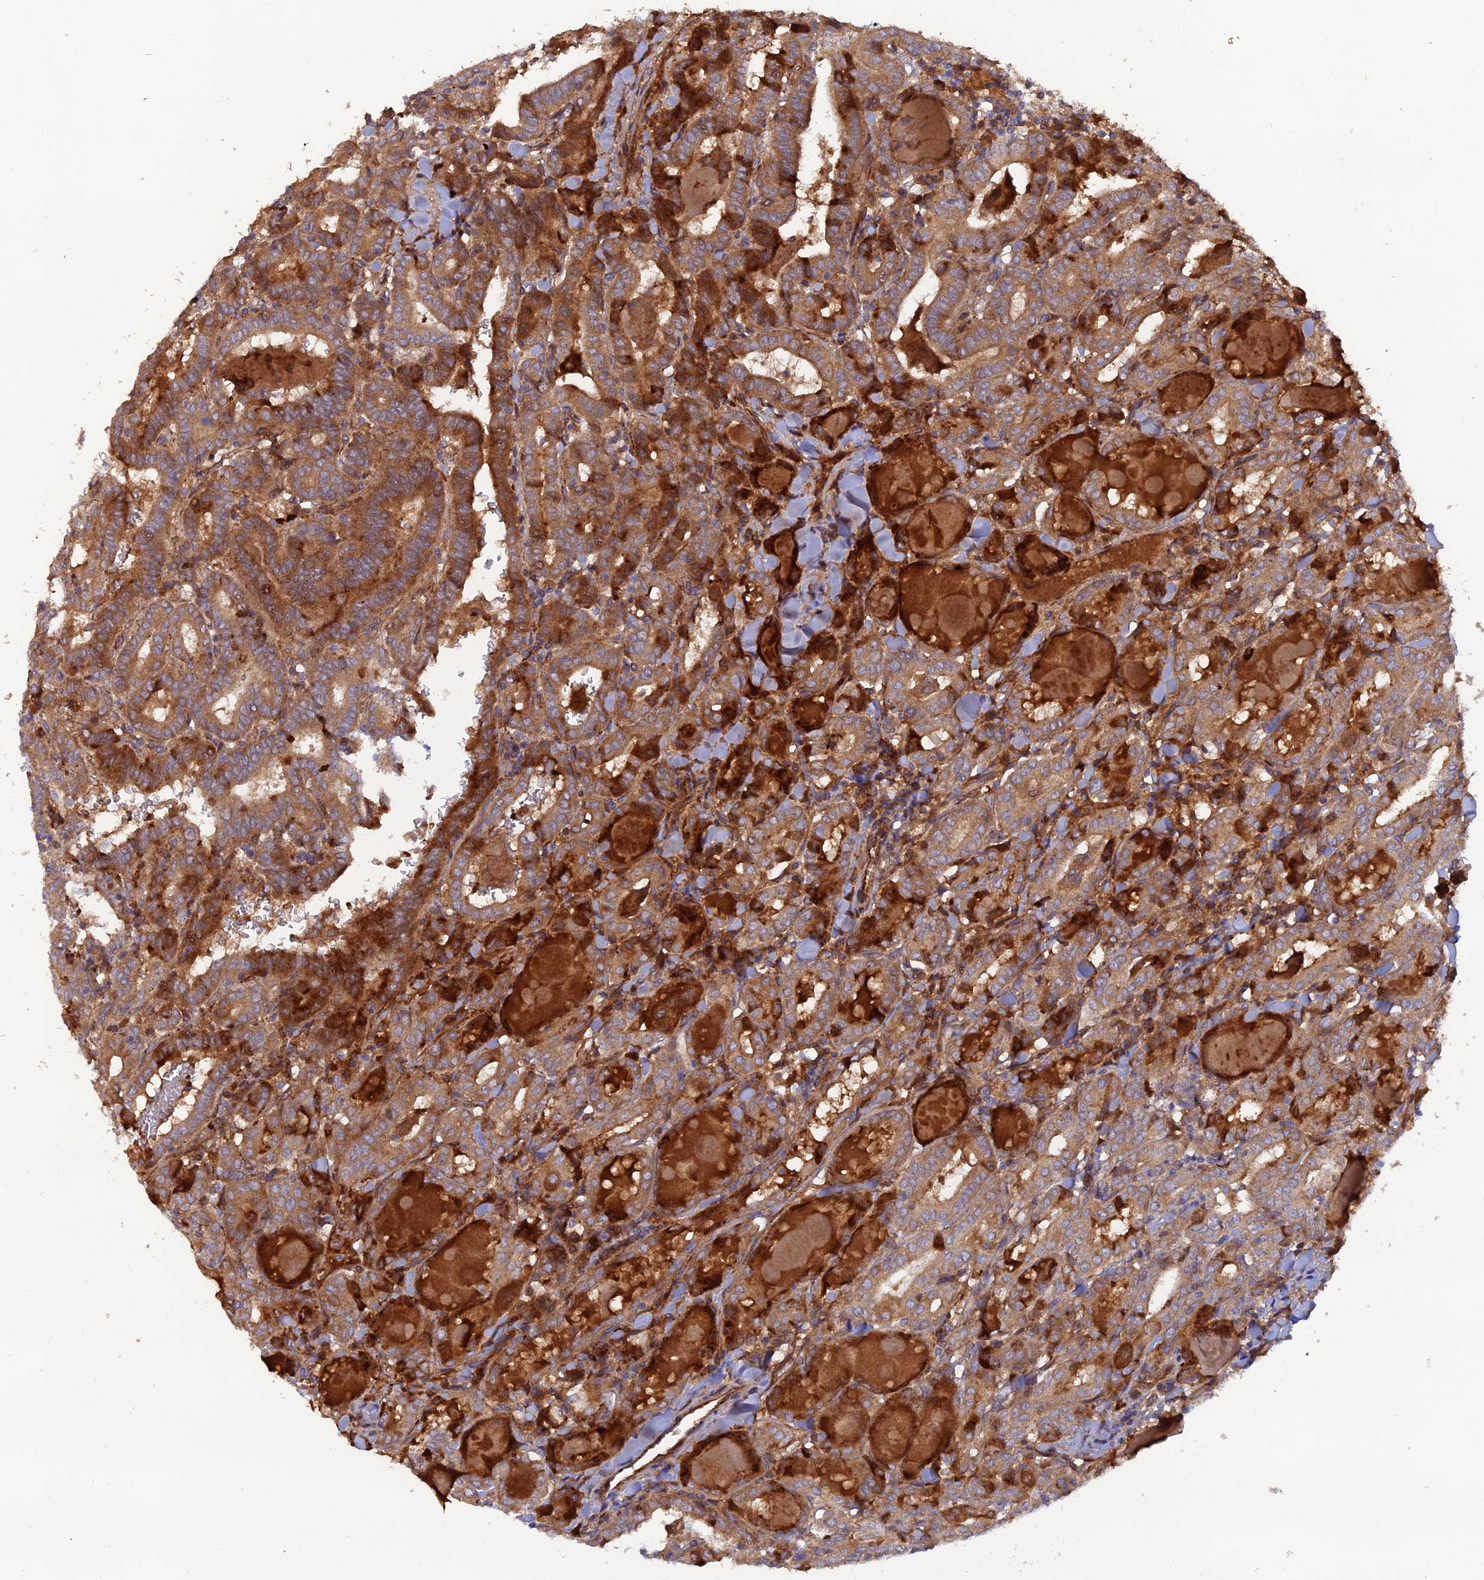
{"staining": {"intensity": "moderate", "quantity": ">75%", "location": "cytoplasmic/membranous"}, "tissue": "thyroid cancer", "cell_type": "Tumor cells", "image_type": "cancer", "snomed": [{"axis": "morphology", "description": "Papillary adenocarcinoma, NOS"}, {"axis": "topography", "description": "Thyroid gland"}], "caption": "IHC micrograph of neoplastic tissue: thyroid cancer (papillary adenocarcinoma) stained using IHC demonstrates medium levels of moderate protein expression localized specifically in the cytoplasmic/membranous of tumor cells, appearing as a cytoplasmic/membranous brown color.", "gene": "GMCL1", "patient": {"sex": "female", "age": 72}}